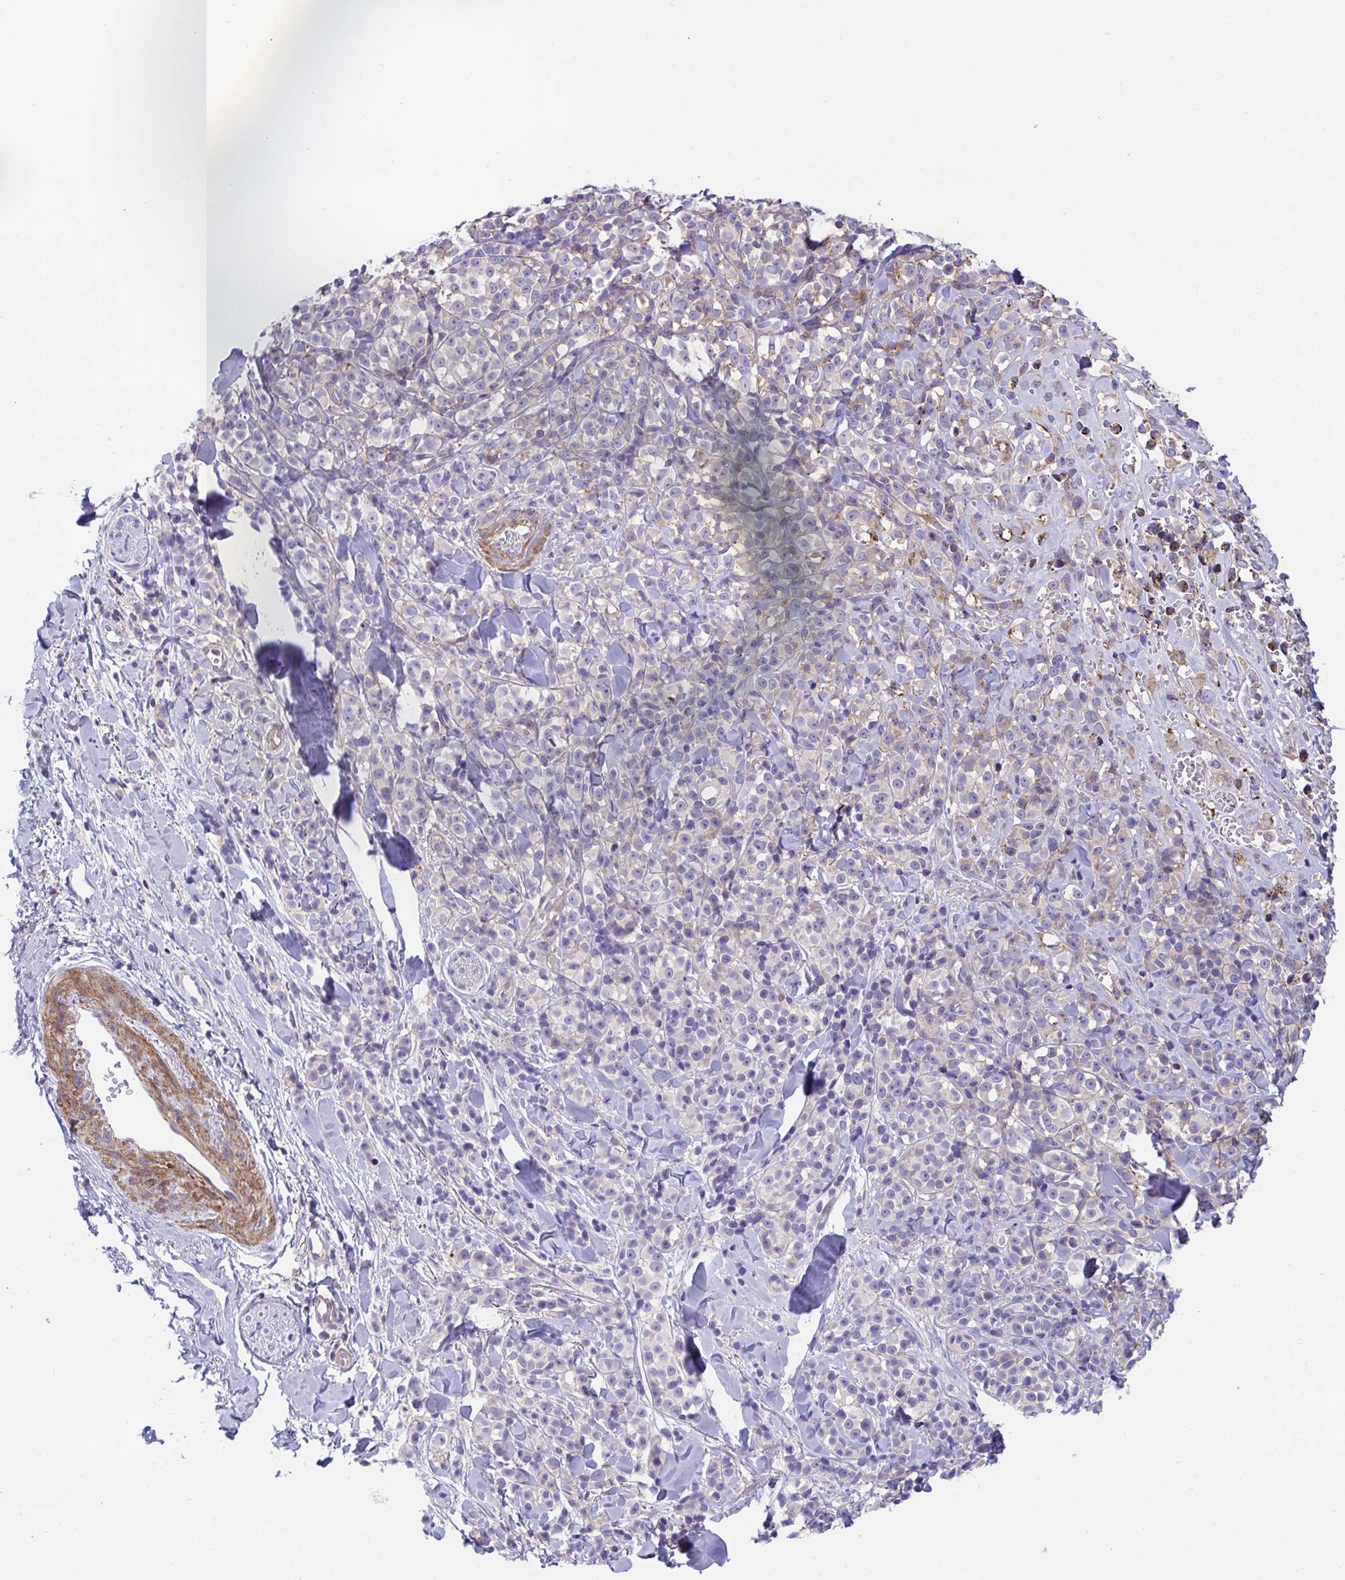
{"staining": {"intensity": "negative", "quantity": "none", "location": "none"}, "tissue": "melanoma", "cell_type": "Tumor cells", "image_type": "cancer", "snomed": [{"axis": "morphology", "description": "Malignant melanoma, NOS"}, {"axis": "topography", "description": "Skin"}], "caption": "This is an immunohistochemistry histopathology image of melanoma. There is no positivity in tumor cells.", "gene": "PPIH", "patient": {"sex": "male", "age": 85}}